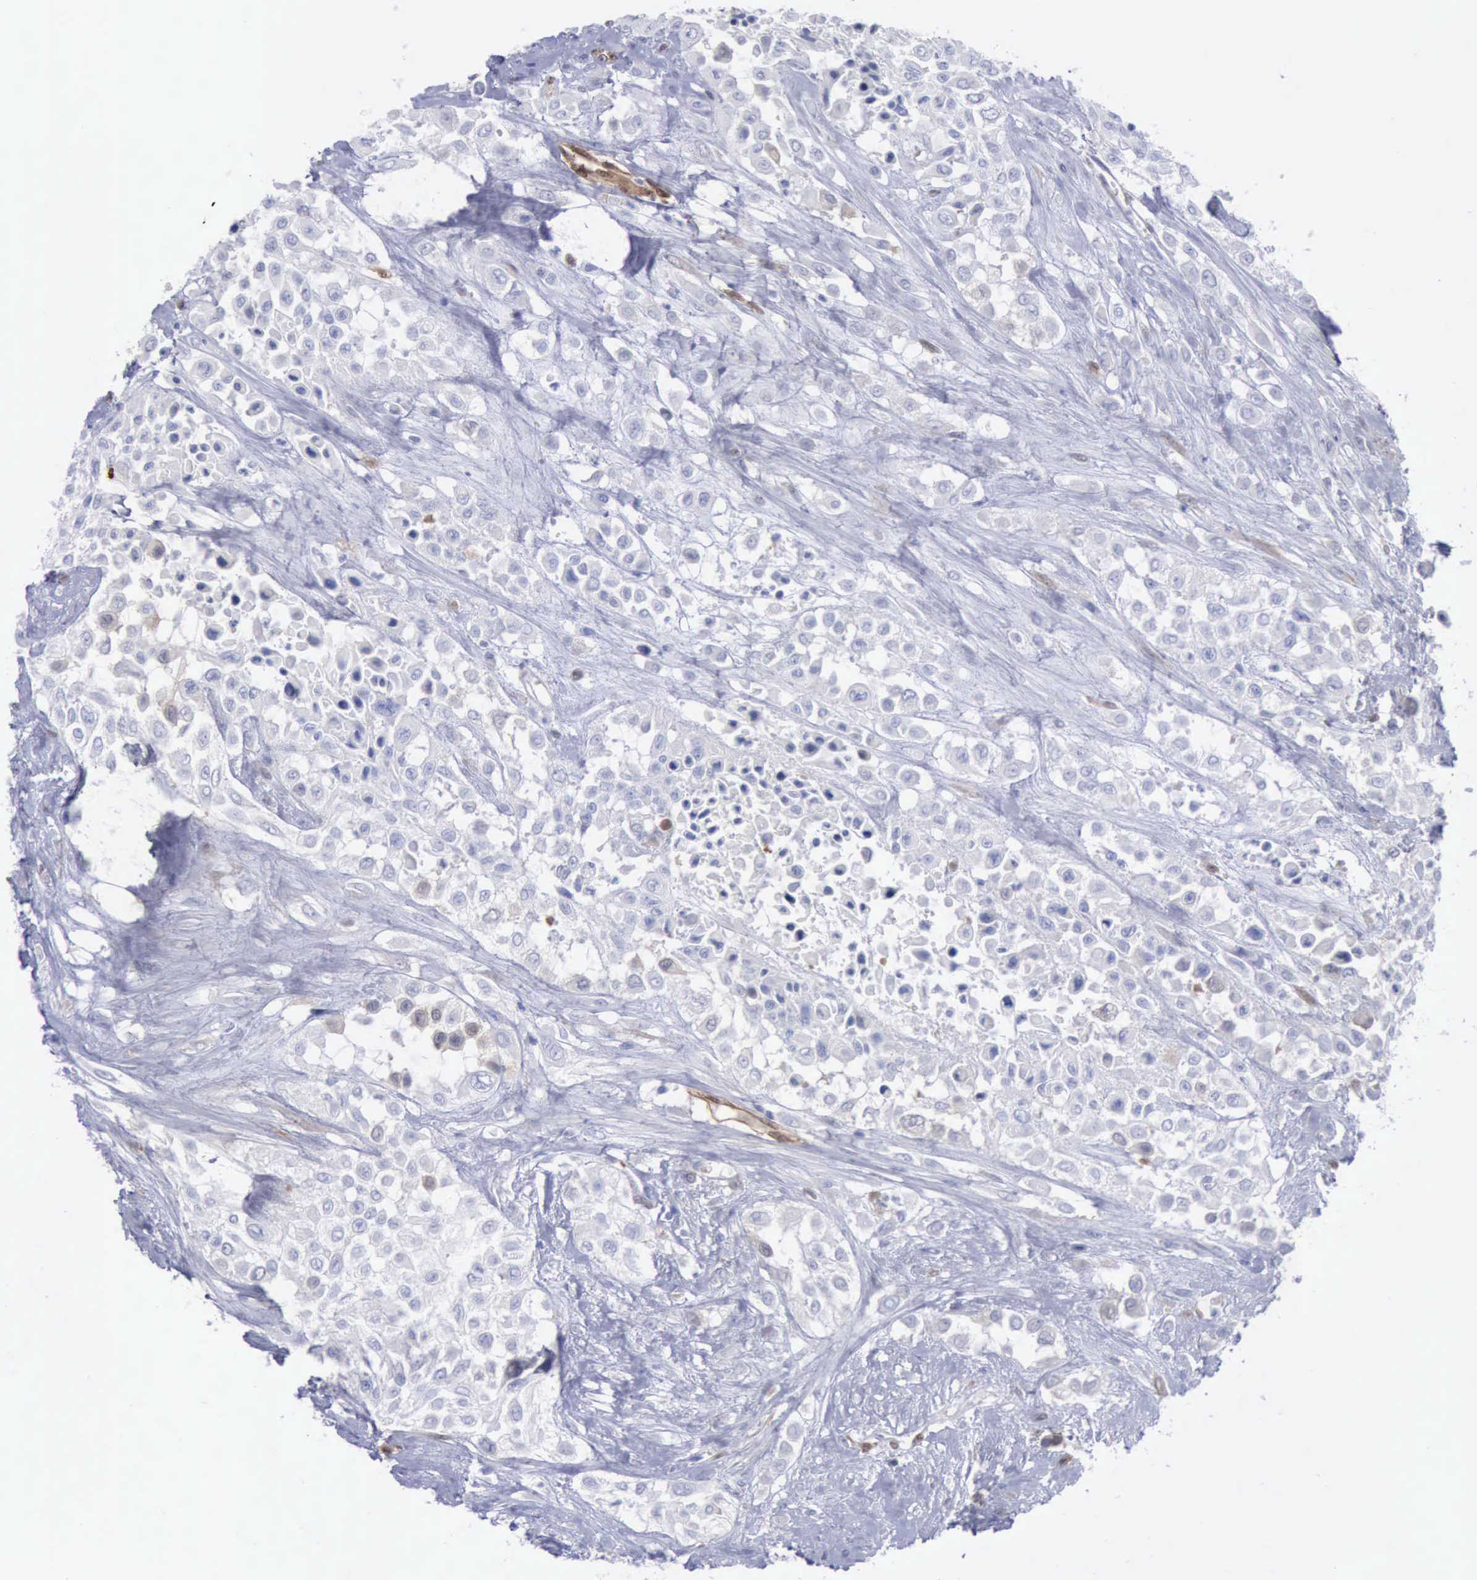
{"staining": {"intensity": "negative", "quantity": "none", "location": "none"}, "tissue": "urothelial cancer", "cell_type": "Tumor cells", "image_type": "cancer", "snomed": [{"axis": "morphology", "description": "Urothelial carcinoma, High grade"}, {"axis": "topography", "description": "Urinary bladder"}], "caption": "High-grade urothelial carcinoma was stained to show a protein in brown. There is no significant staining in tumor cells.", "gene": "FHL1", "patient": {"sex": "male", "age": 57}}